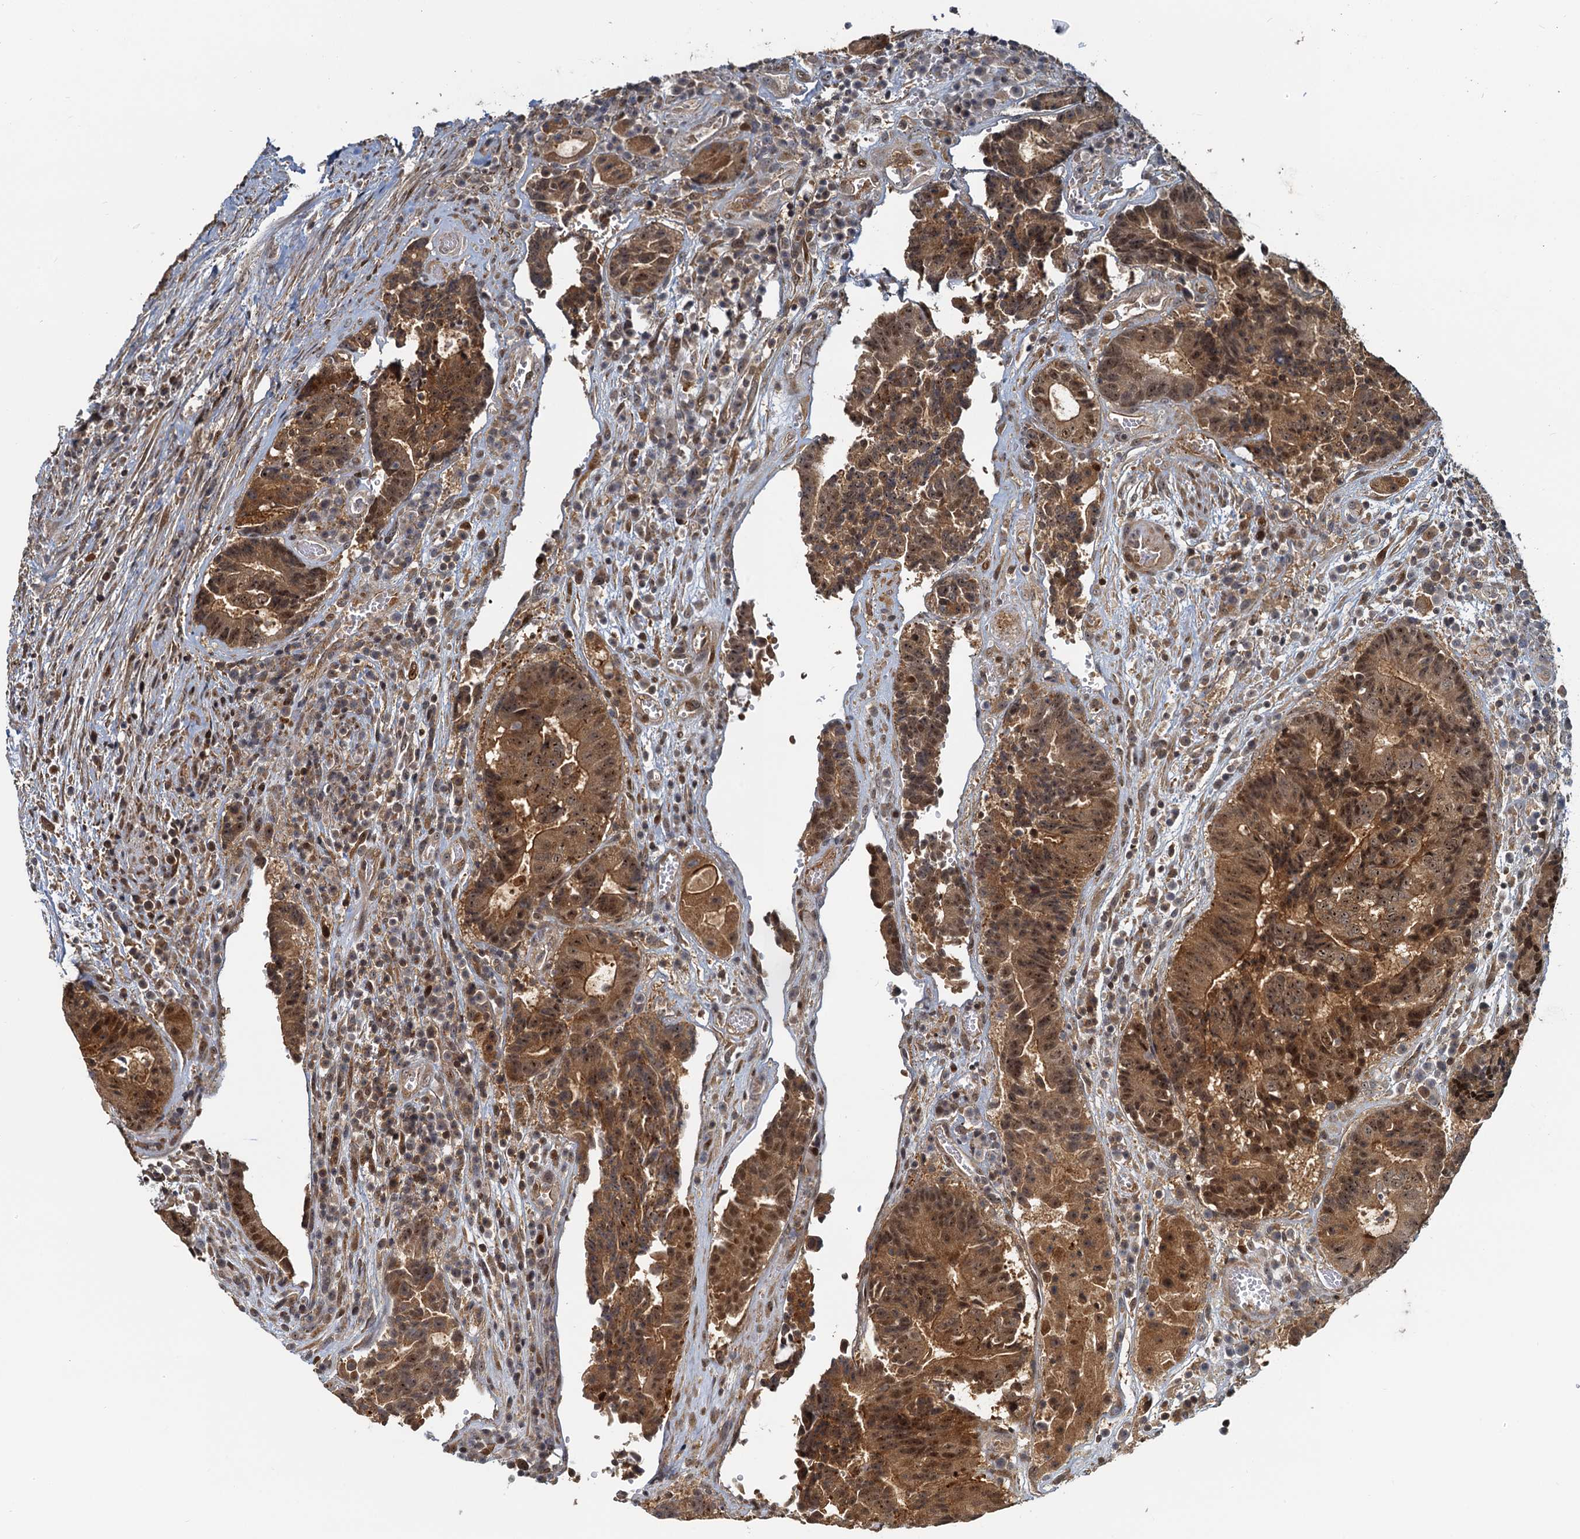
{"staining": {"intensity": "moderate", "quantity": ">75%", "location": "cytoplasmic/membranous,nuclear"}, "tissue": "colorectal cancer", "cell_type": "Tumor cells", "image_type": "cancer", "snomed": [{"axis": "morphology", "description": "Adenocarcinoma, NOS"}, {"axis": "topography", "description": "Rectum"}], "caption": "About >75% of tumor cells in human adenocarcinoma (colorectal) display moderate cytoplasmic/membranous and nuclear protein positivity as visualized by brown immunohistochemical staining.", "gene": "TOLLIP", "patient": {"sex": "male", "age": 69}}